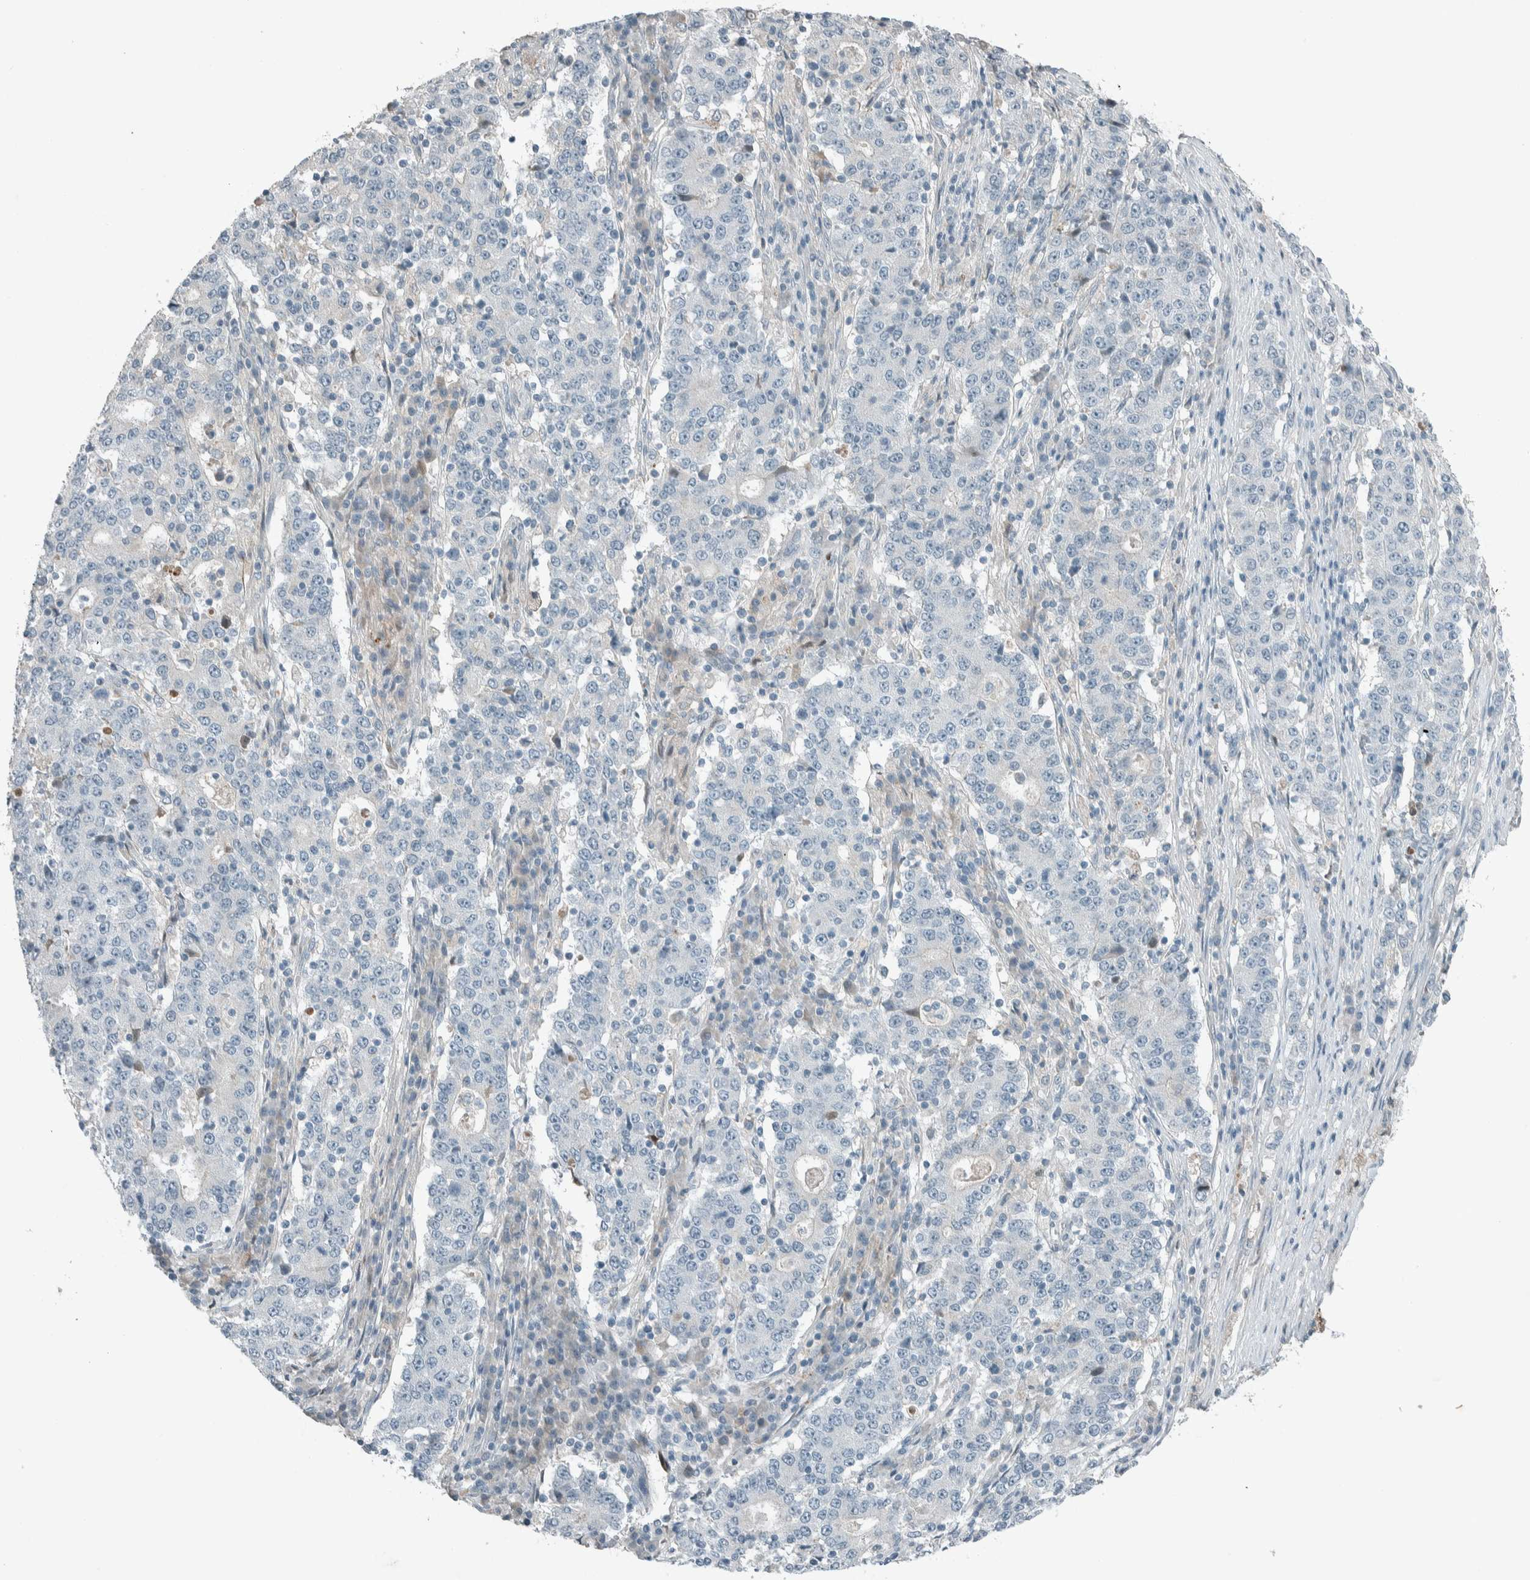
{"staining": {"intensity": "negative", "quantity": "none", "location": "none"}, "tissue": "stomach cancer", "cell_type": "Tumor cells", "image_type": "cancer", "snomed": [{"axis": "morphology", "description": "Adenocarcinoma, NOS"}, {"axis": "topography", "description": "Stomach"}], "caption": "Adenocarcinoma (stomach) was stained to show a protein in brown. There is no significant staining in tumor cells.", "gene": "CERCAM", "patient": {"sex": "male", "age": 59}}